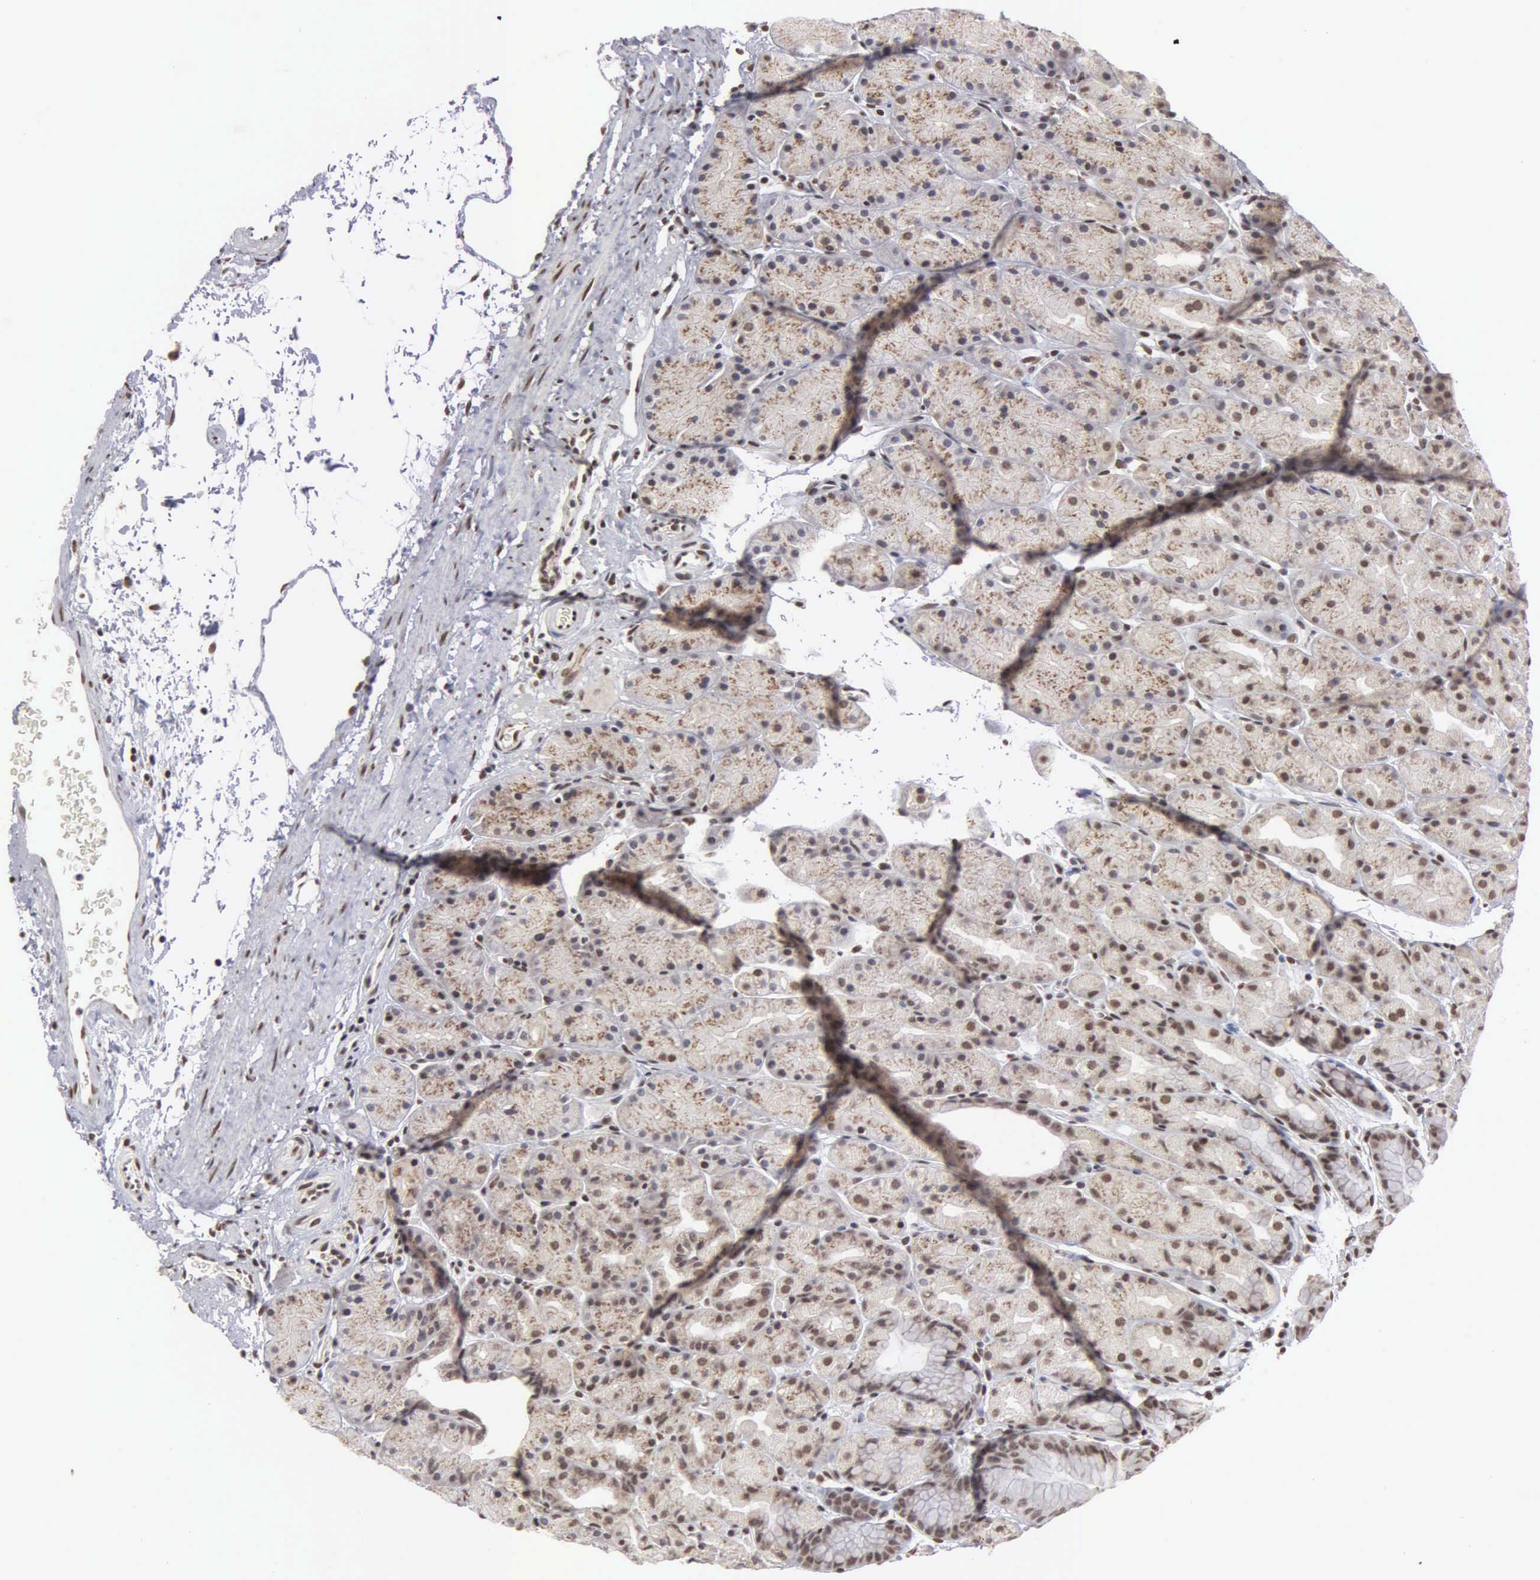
{"staining": {"intensity": "moderate", "quantity": ">75%", "location": "cytoplasmic/membranous,nuclear"}, "tissue": "stomach", "cell_type": "Glandular cells", "image_type": "normal", "snomed": [{"axis": "morphology", "description": "Adenocarcinoma, NOS"}, {"axis": "topography", "description": "Stomach, upper"}], "caption": "A high-resolution micrograph shows immunohistochemistry staining of unremarkable stomach, which reveals moderate cytoplasmic/membranous,nuclear positivity in about >75% of glandular cells. The staining is performed using DAB (3,3'-diaminobenzidine) brown chromogen to label protein expression. The nuclei are counter-stained blue using hematoxylin.", "gene": "GTF2A1", "patient": {"sex": "male", "age": 47}}